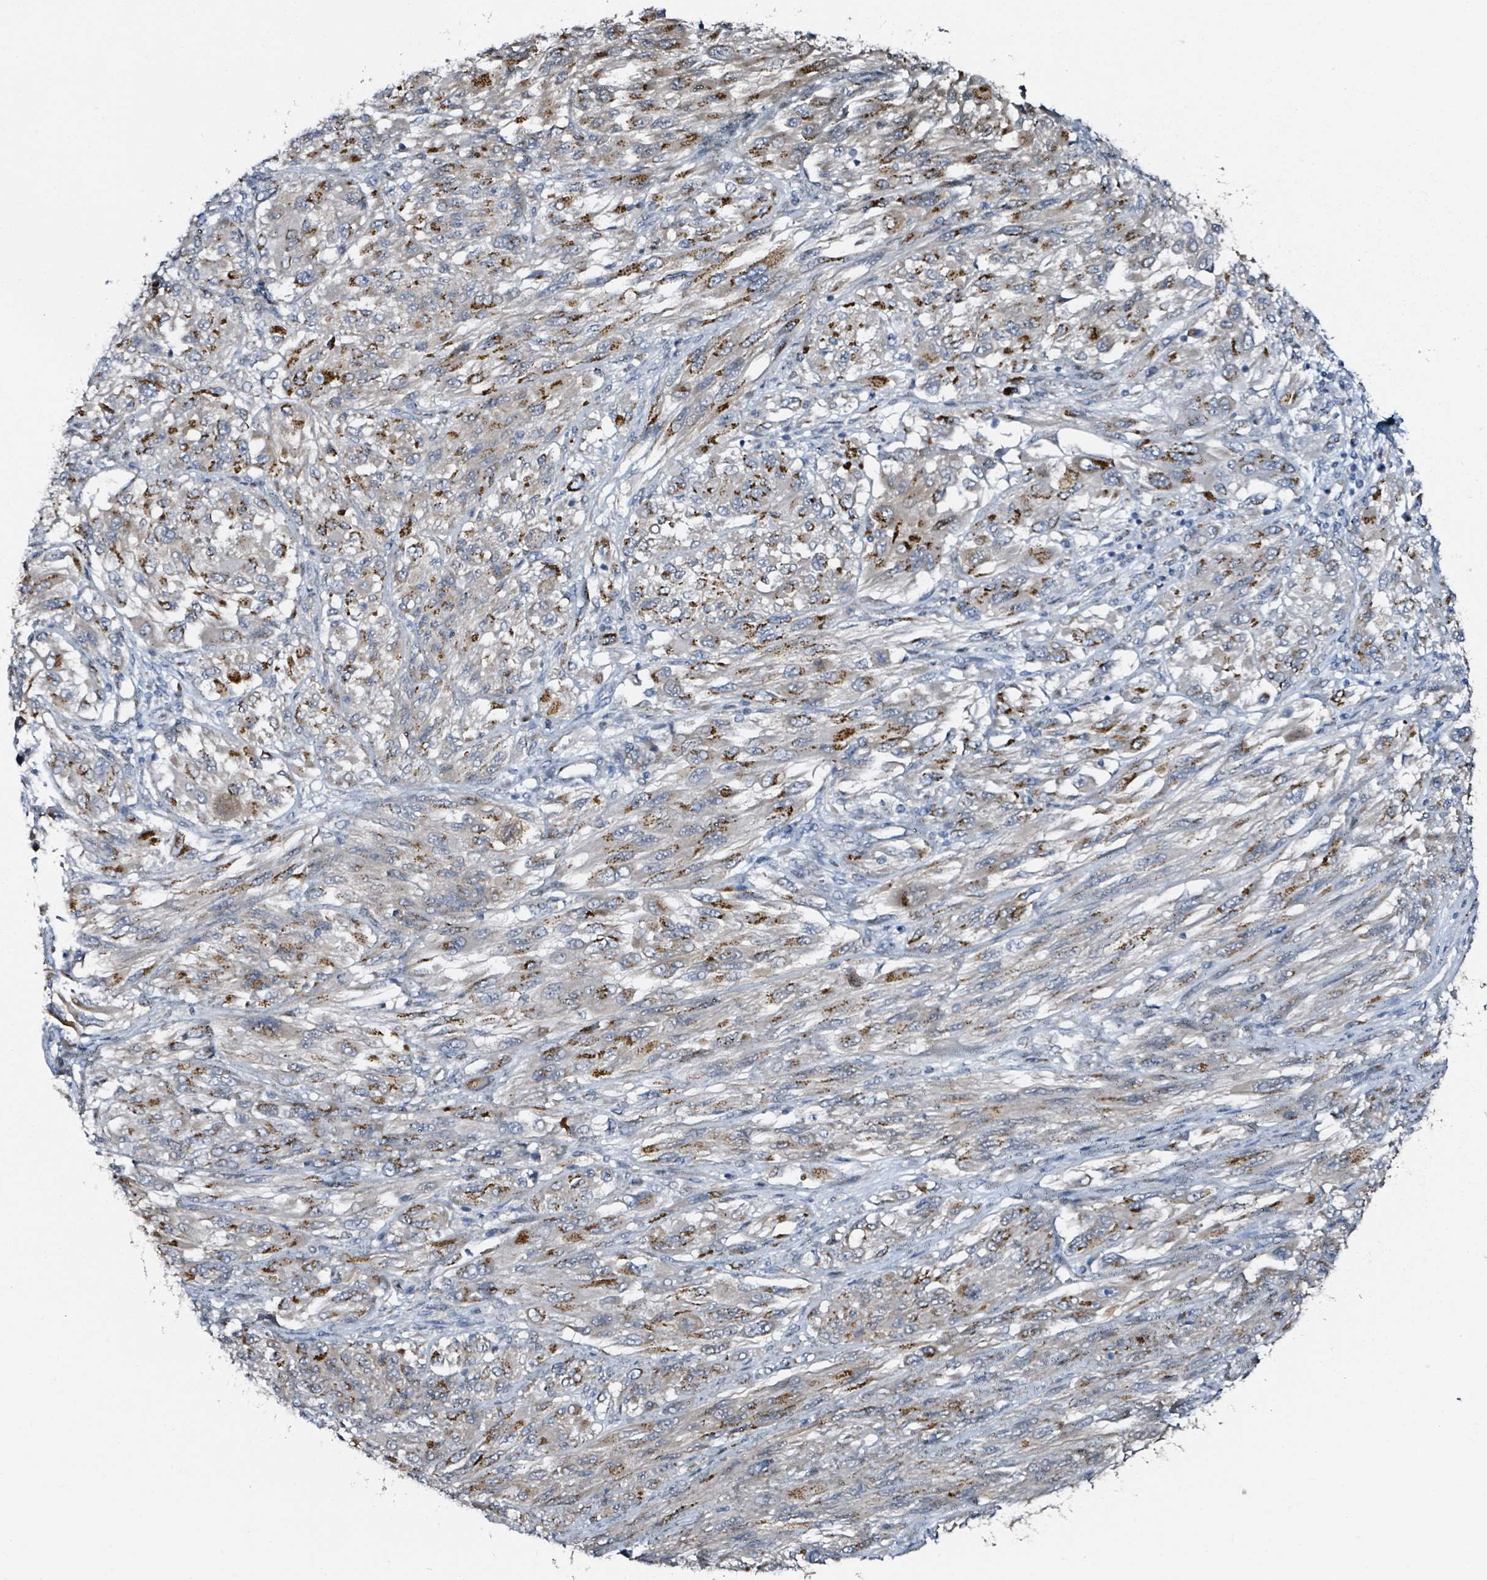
{"staining": {"intensity": "strong", "quantity": ">75%", "location": "cytoplasmic/membranous"}, "tissue": "melanoma", "cell_type": "Tumor cells", "image_type": "cancer", "snomed": [{"axis": "morphology", "description": "Malignant melanoma, NOS"}, {"axis": "topography", "description": "Skin"}], "caption": "Brown immunohistochemical staining in melanoma displays strong cytoplasmic/membranous positivity in approximately >75% of tumor cells.", "gene": "B3GAT3", "patient": {"sex": "female", "age": 91}}